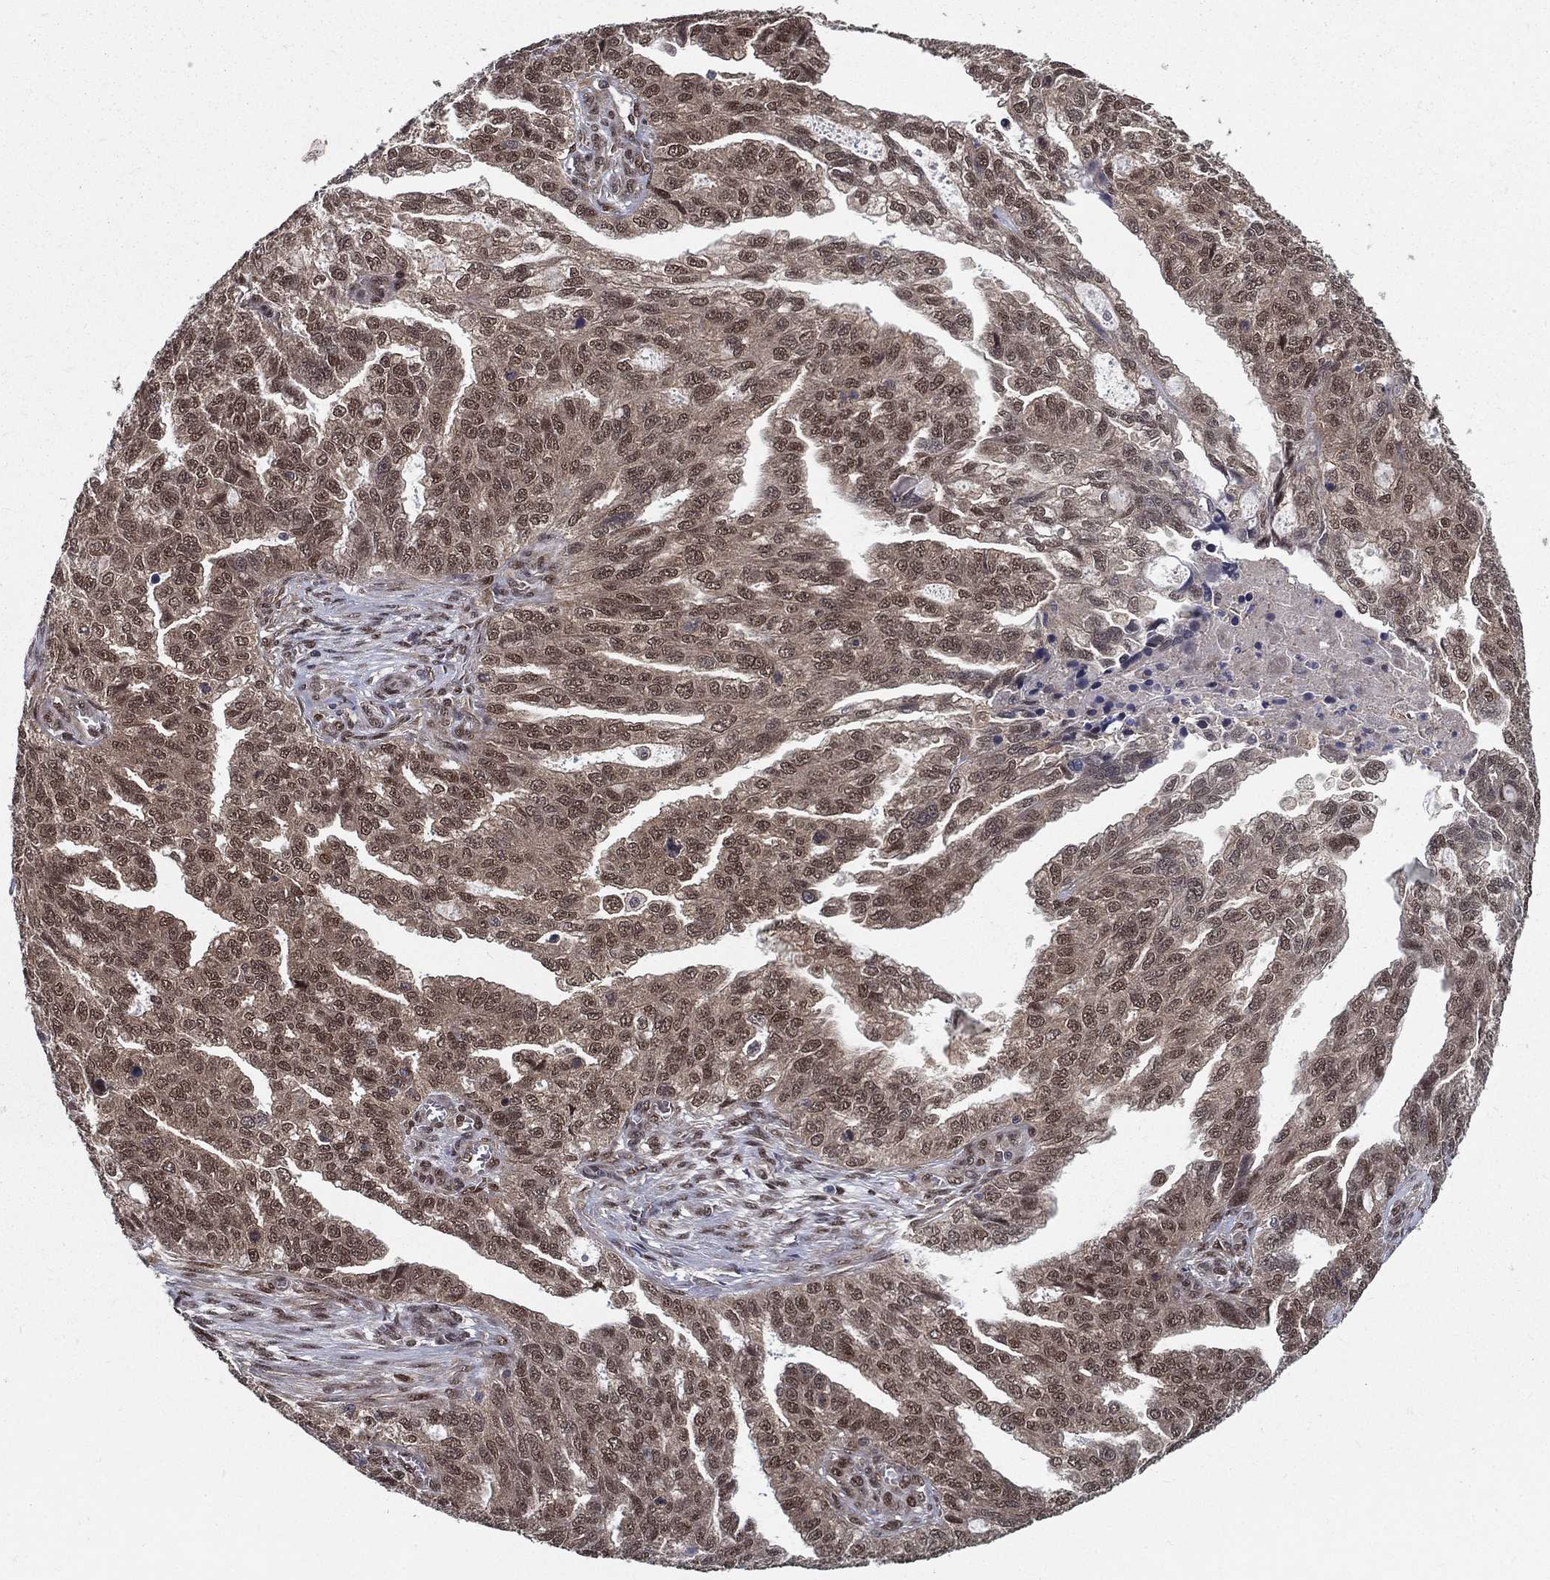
{"staining": {"intensity": "moderate", "quantity": "25%-75%", "location": "cytoplasmic/membranous,nuclear"}, "tissue": "ovarian cancer", "cell_type": "Tumor cells", "image_type": "cancer", "snomed": [{"axis": "morphology", "description": "Cystadenocarcinoma, serous, NOS"}, {"axis": "topography", "description": "Ovary"}], "caption": "This image reveals ovarian serous cystadenocarcinoma stained with immunohistochemistry to label a protein in brown. The cytoplasmic/membranous and nuclear of tumor cells show moderate positivity for the protein. Nuclei are counter-stained blue.", "gene": "CARM1", "patient": {"sex": "female", "age": 51}}